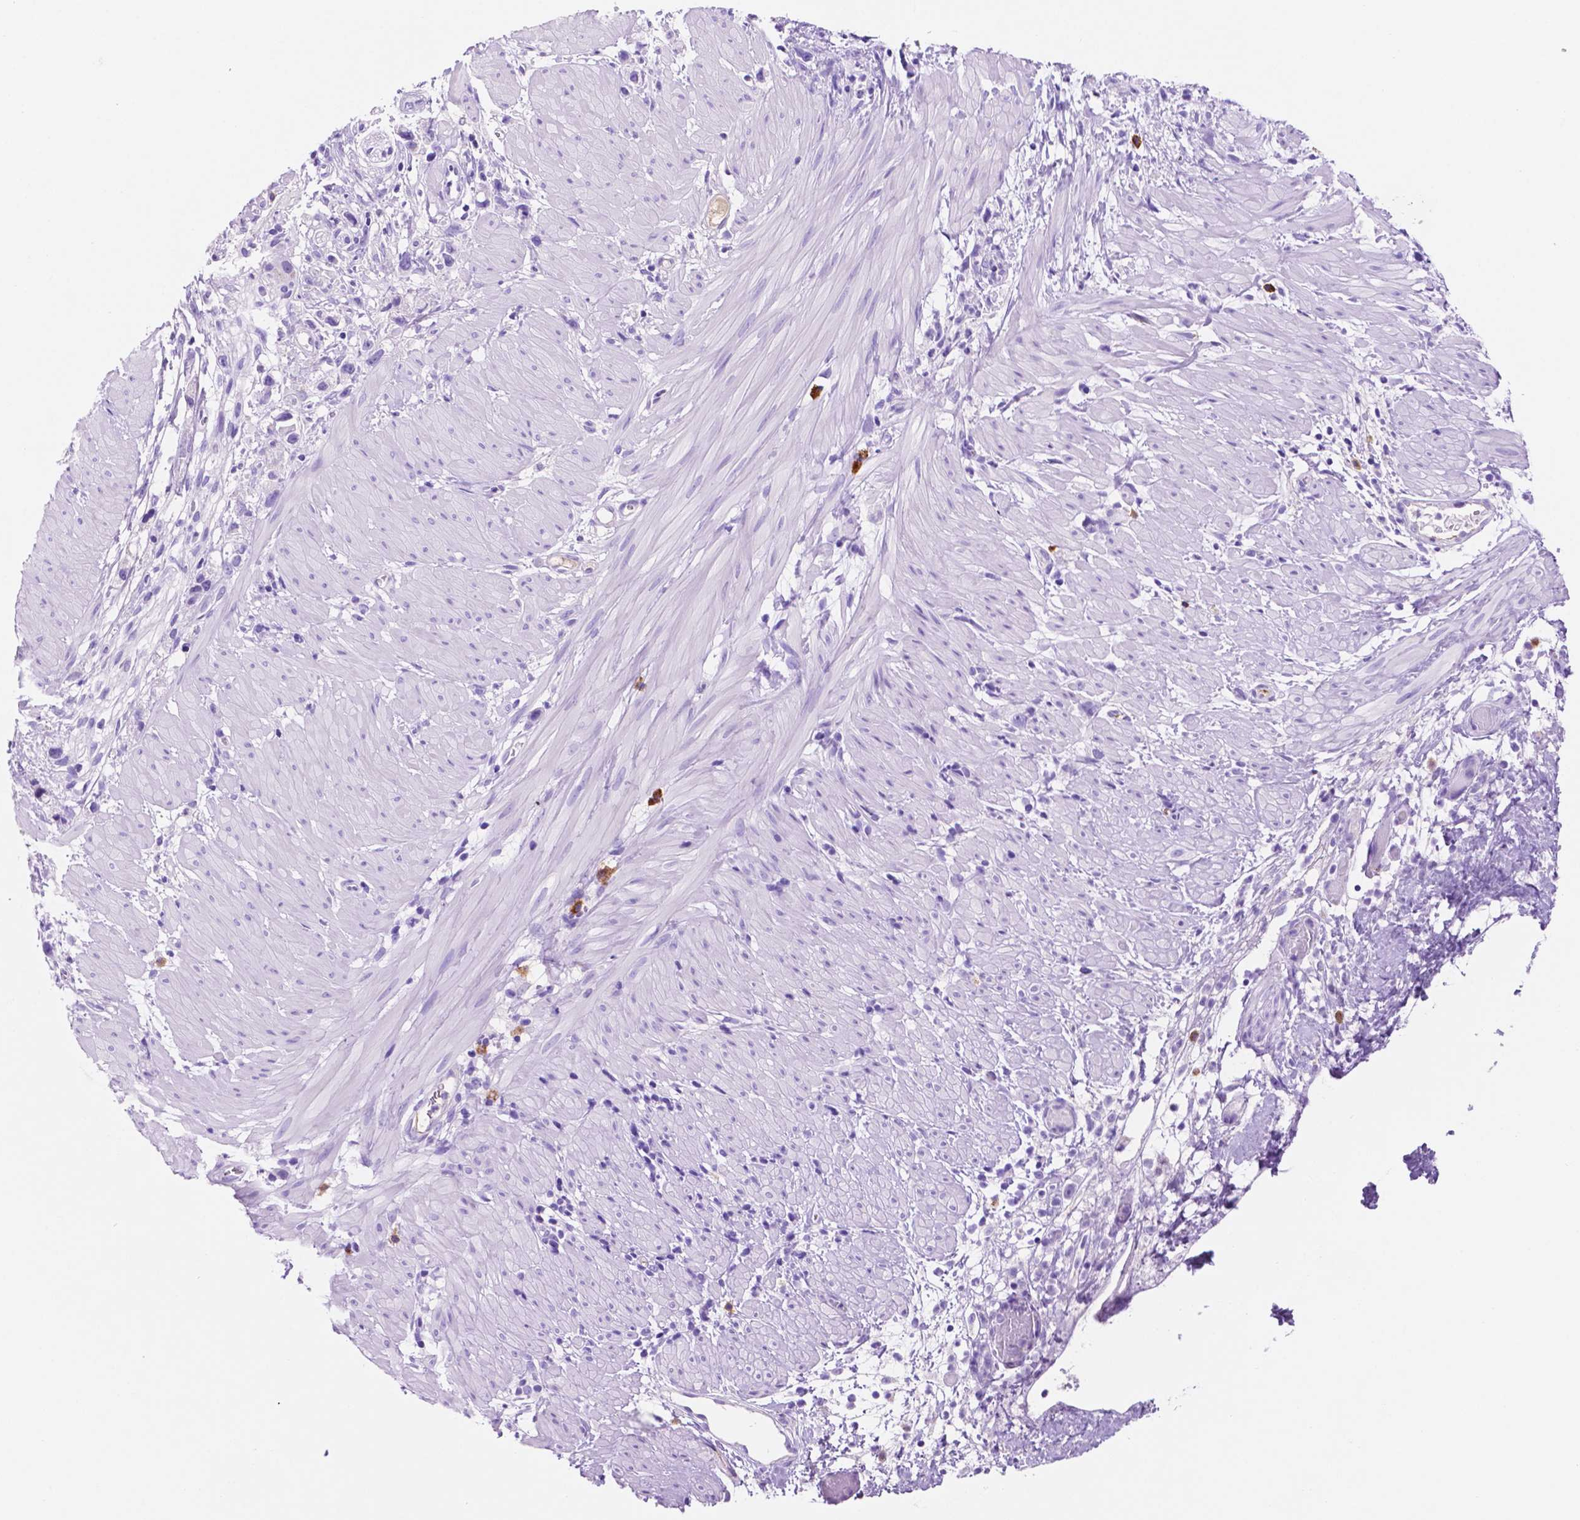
{"staining": {"intensity": "negative", "quantity": "none", "location": "none"}, "tissue": "stomach cancer", "cell_type": "Tumor cells", "image_type": "cancer", "snomed": [{"axis": "morphology", "description": "Adenocarcinoma, NOS"}, {"axis": "topography", "description": "Stomach"}], "caption": "Immunohistochemistry photomicrograph of neoplastic tissue: stomach cancer stained with DAB displays no significant protein positivity in tumor cells. (Stains: DAB IHC with hematoxylin counter stain, Microscopy: brightfield microscopy at high magnification).", "gene": "FOXB2", "patient": {"sex": "female", "age": 59}}